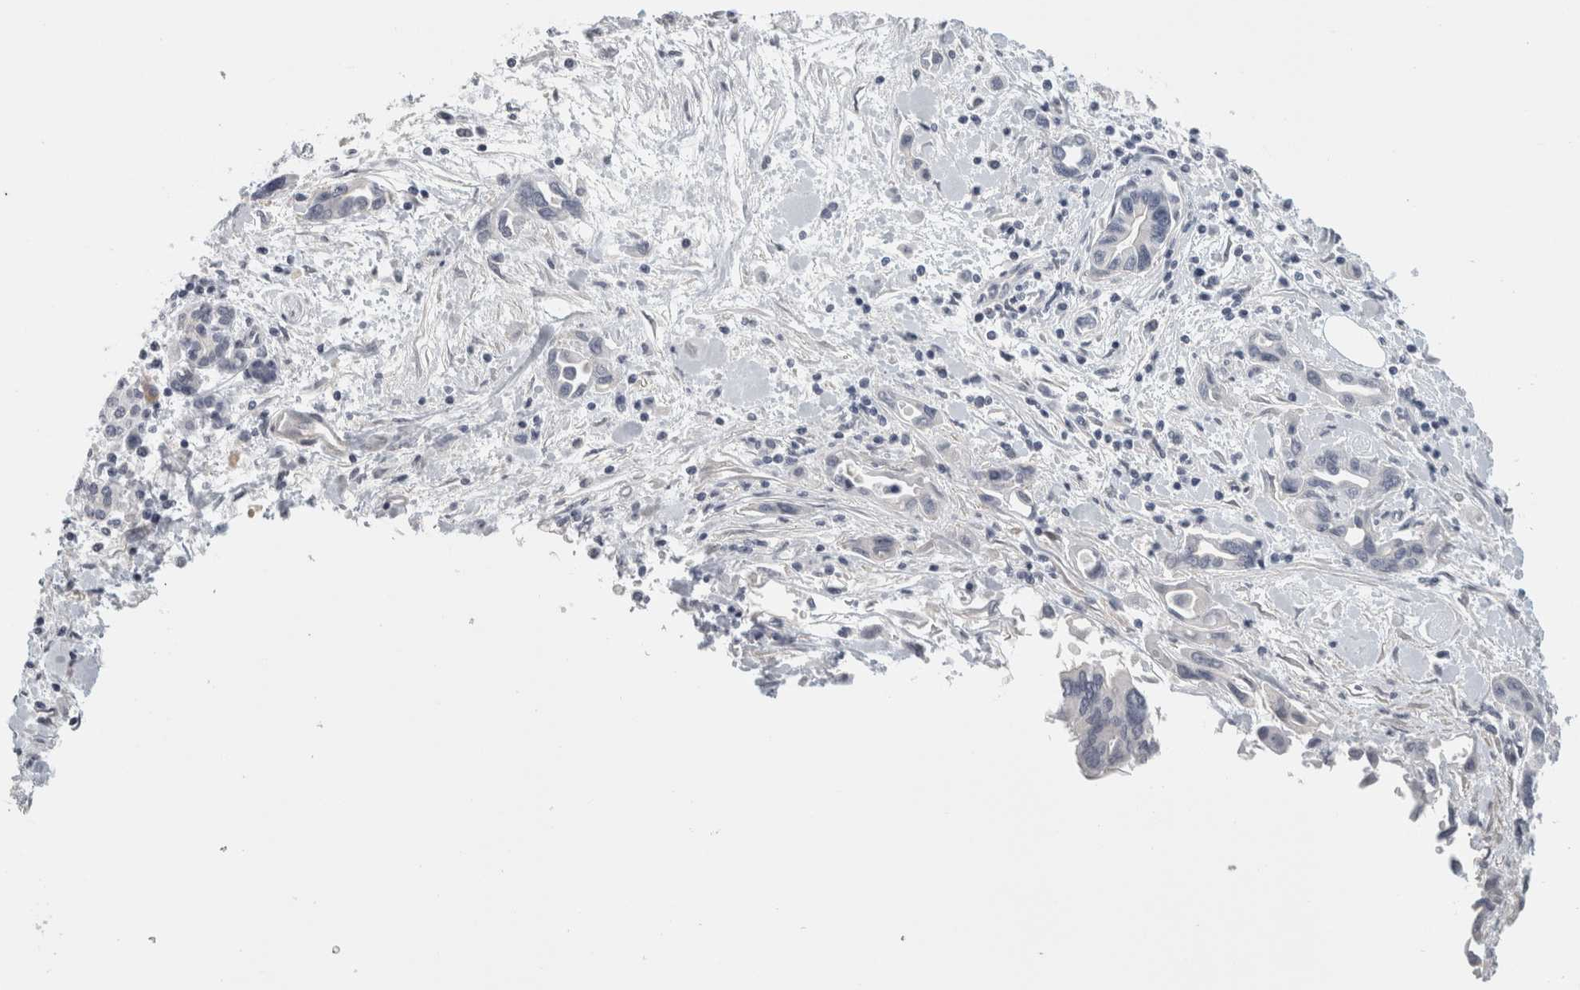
{"staining": {"intensity": "negative", "quantity": "none", "location": "none"}, "tissue": "pancreatic cancer", "cell_type": "Tumor cells", "image_type": "cancer", "snomed": [{"axis": "morphology", "description": "Adenocarcinoma, NOS"}, {"axis": "topography", "description": "Pancreas"}], "caption": "This is a photomicrograph of immunohistochemistry (IHC) staining of adenocarcinoma (pancreatic), which shows no expression in tumor cells.", "gene": "FBLIM1", "patient": {"sex": "female", "age": 57}}